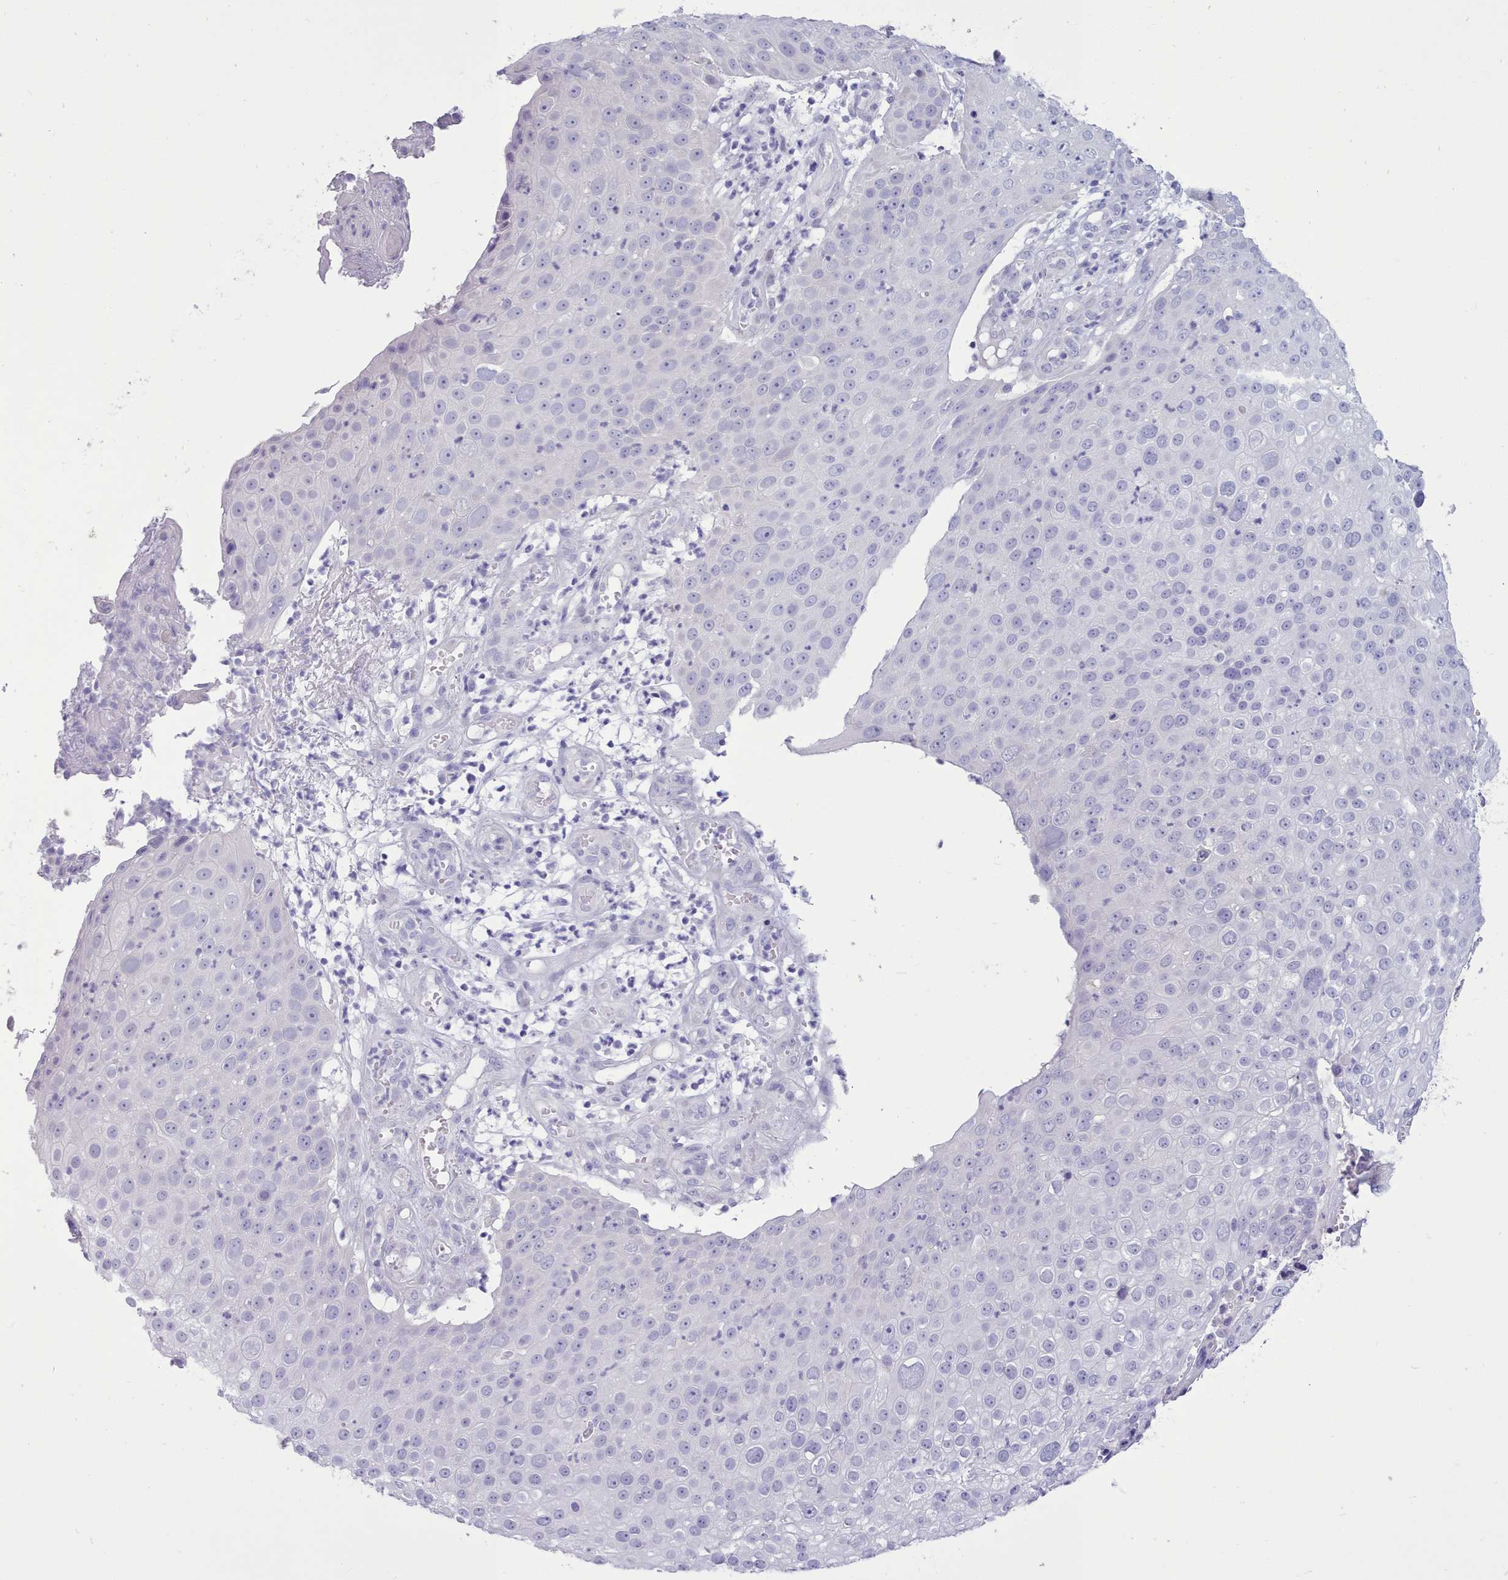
{"staining": {"intensity": "negative", "quantity": "none", "location": "none"}, "tissue": "skin cancer", "cell_type": "Tumor cells", "image_type": "cancer", "snomed": [{"axis": "morphology", "description": "Squamous cell carcinoma, NOS"}, {"axis": "topography", "description": "Skin"}], "caption": "Tumor cells are negative for protein expression in human skin cancer (squamous cell carcinoma).", "gene": "TMEM253", "patient": {"sex": "male", "age": 71}}